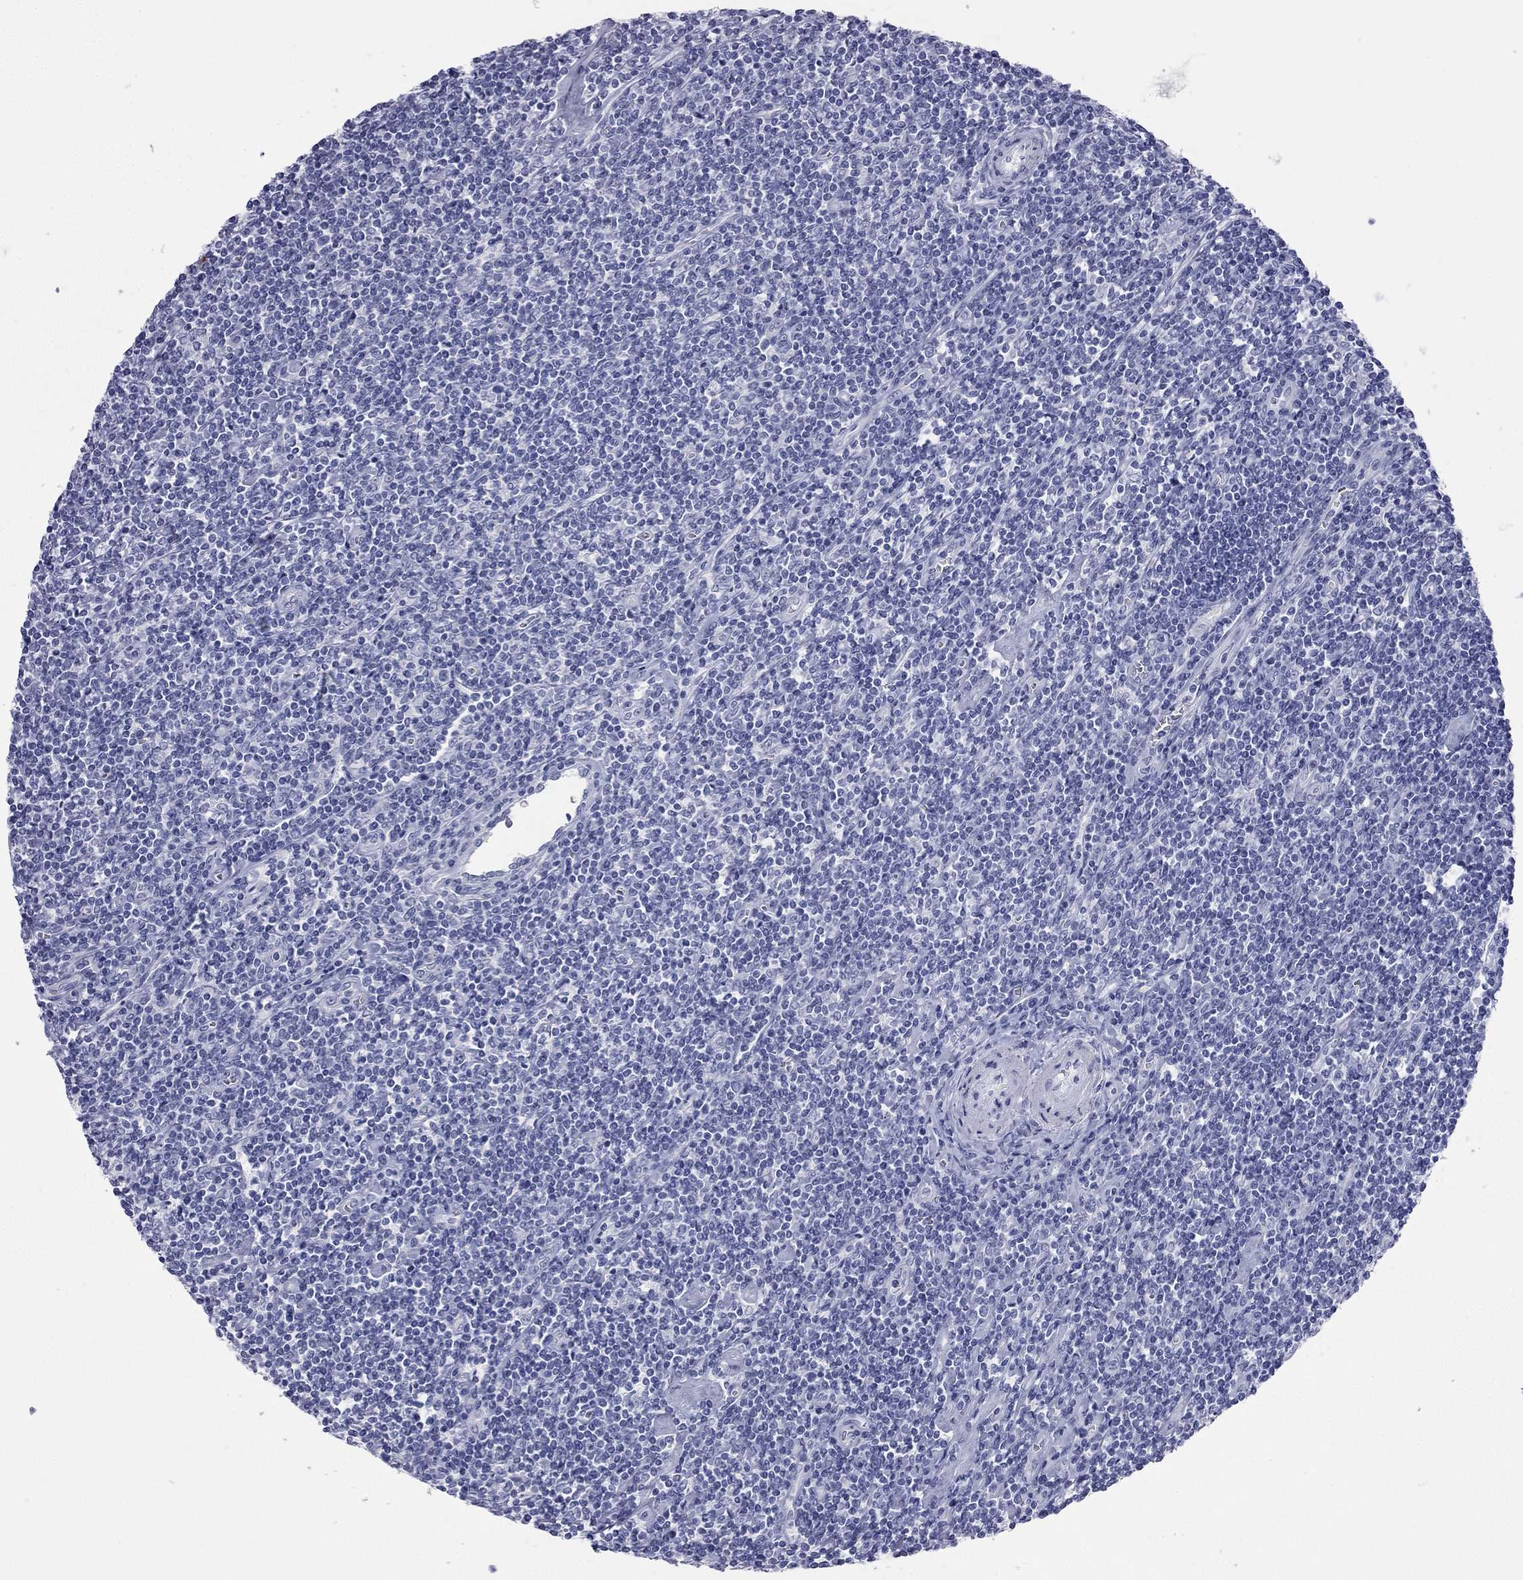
{"staining": {"intensity": "negative", "quantity": "none", "location": "none"}, "tissue": "lymphoma", "cell_type": "Tumor cells", "image_type": "cancer", "snomed": [{"axis": "morphology", "description": "Hodgkin's disease, NOS"}, {"axis": "topography", "description": "Lymph node"}], "caption": "High magnification brightfield microscopy of lymphoma stained with DAB (3,3'-diaminobenzidine) (brown) and counterstained with hematoxylin (blue): tumor cells show no significant positivity.", "gene": "AK8", "patient": {"sex": "male", "age": 40}}